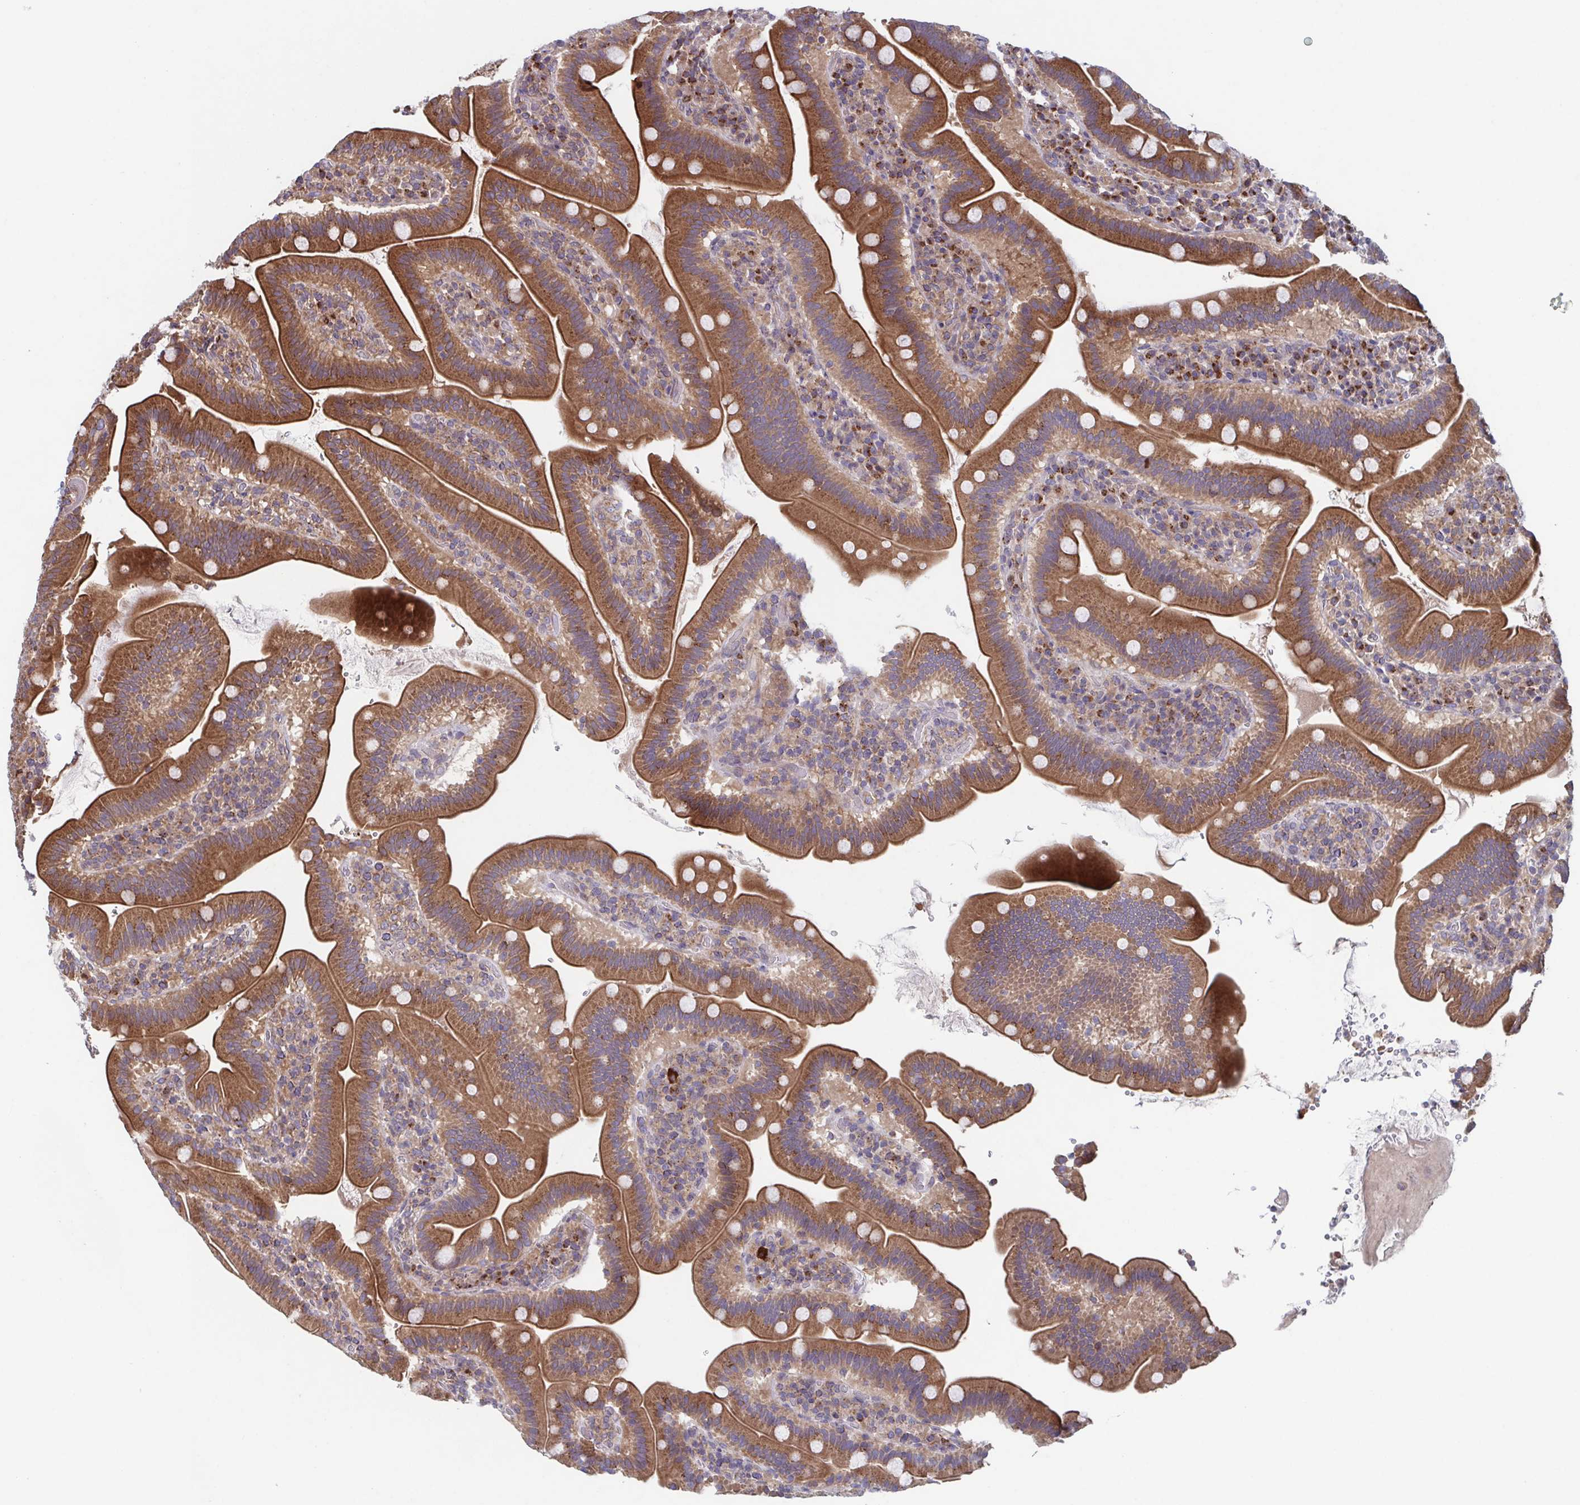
{"staining": {"intensity": "strong", "quantity": ">75%", "location": "cytoplasmic/membranous"}, "tissue": "small intestine", "cell_type": "Glandular cells", "image_type": "normal", "snomed": [{"axis": "morphology", "description": "Normal tissue, NOS"}, {"axis": "topography", "description": "Small intestine"}], "caption": "Immunohistochemistry of unremarkable human small intestine exhibits high levels of strong cytoplasmic/membranous expression in about >75% of glandular cells.", "gene": "COPB1", "patient": {"sex": "male", "age": 26}}